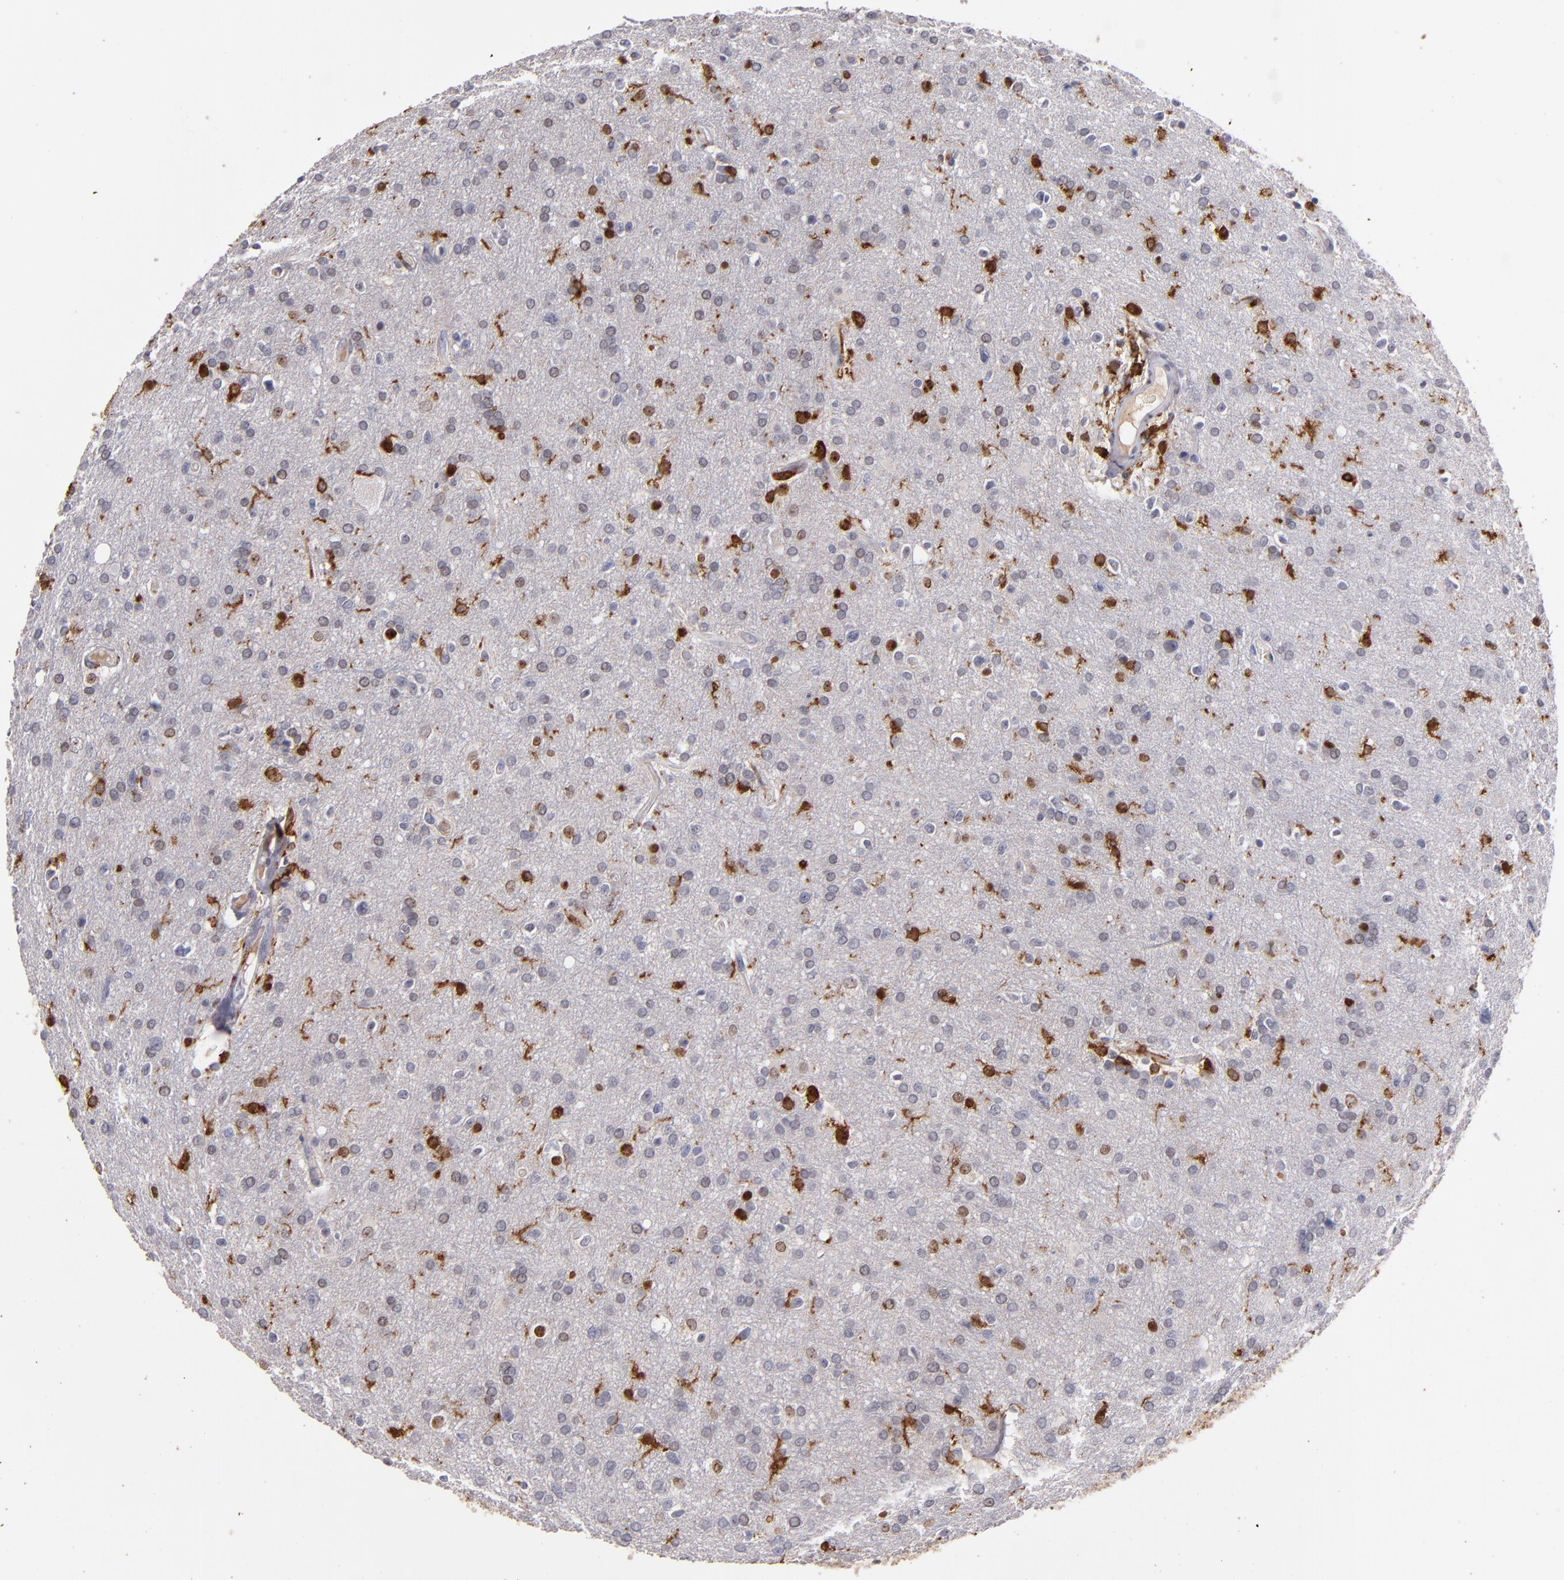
{"staining": {"intensity": "weak", "quantity": "<25%", "location": "nuclear"}, "tissue": "glioma", "cell_type": "Tumor cells", "image_type": "cancer", "snomed": [{"axis": "morphology", "description": "Glioma, malignant, High grade"}, {"axis": "topography", "description": "Brain"}], "caption": "Immunohistochemistry (IHC) histopathology image of malignant high-grade glioma stained for a protein (brown), which reveals no staining in tumor cells.", "gene": "WAS", "patient": {"sex": "male", "age": 33}}